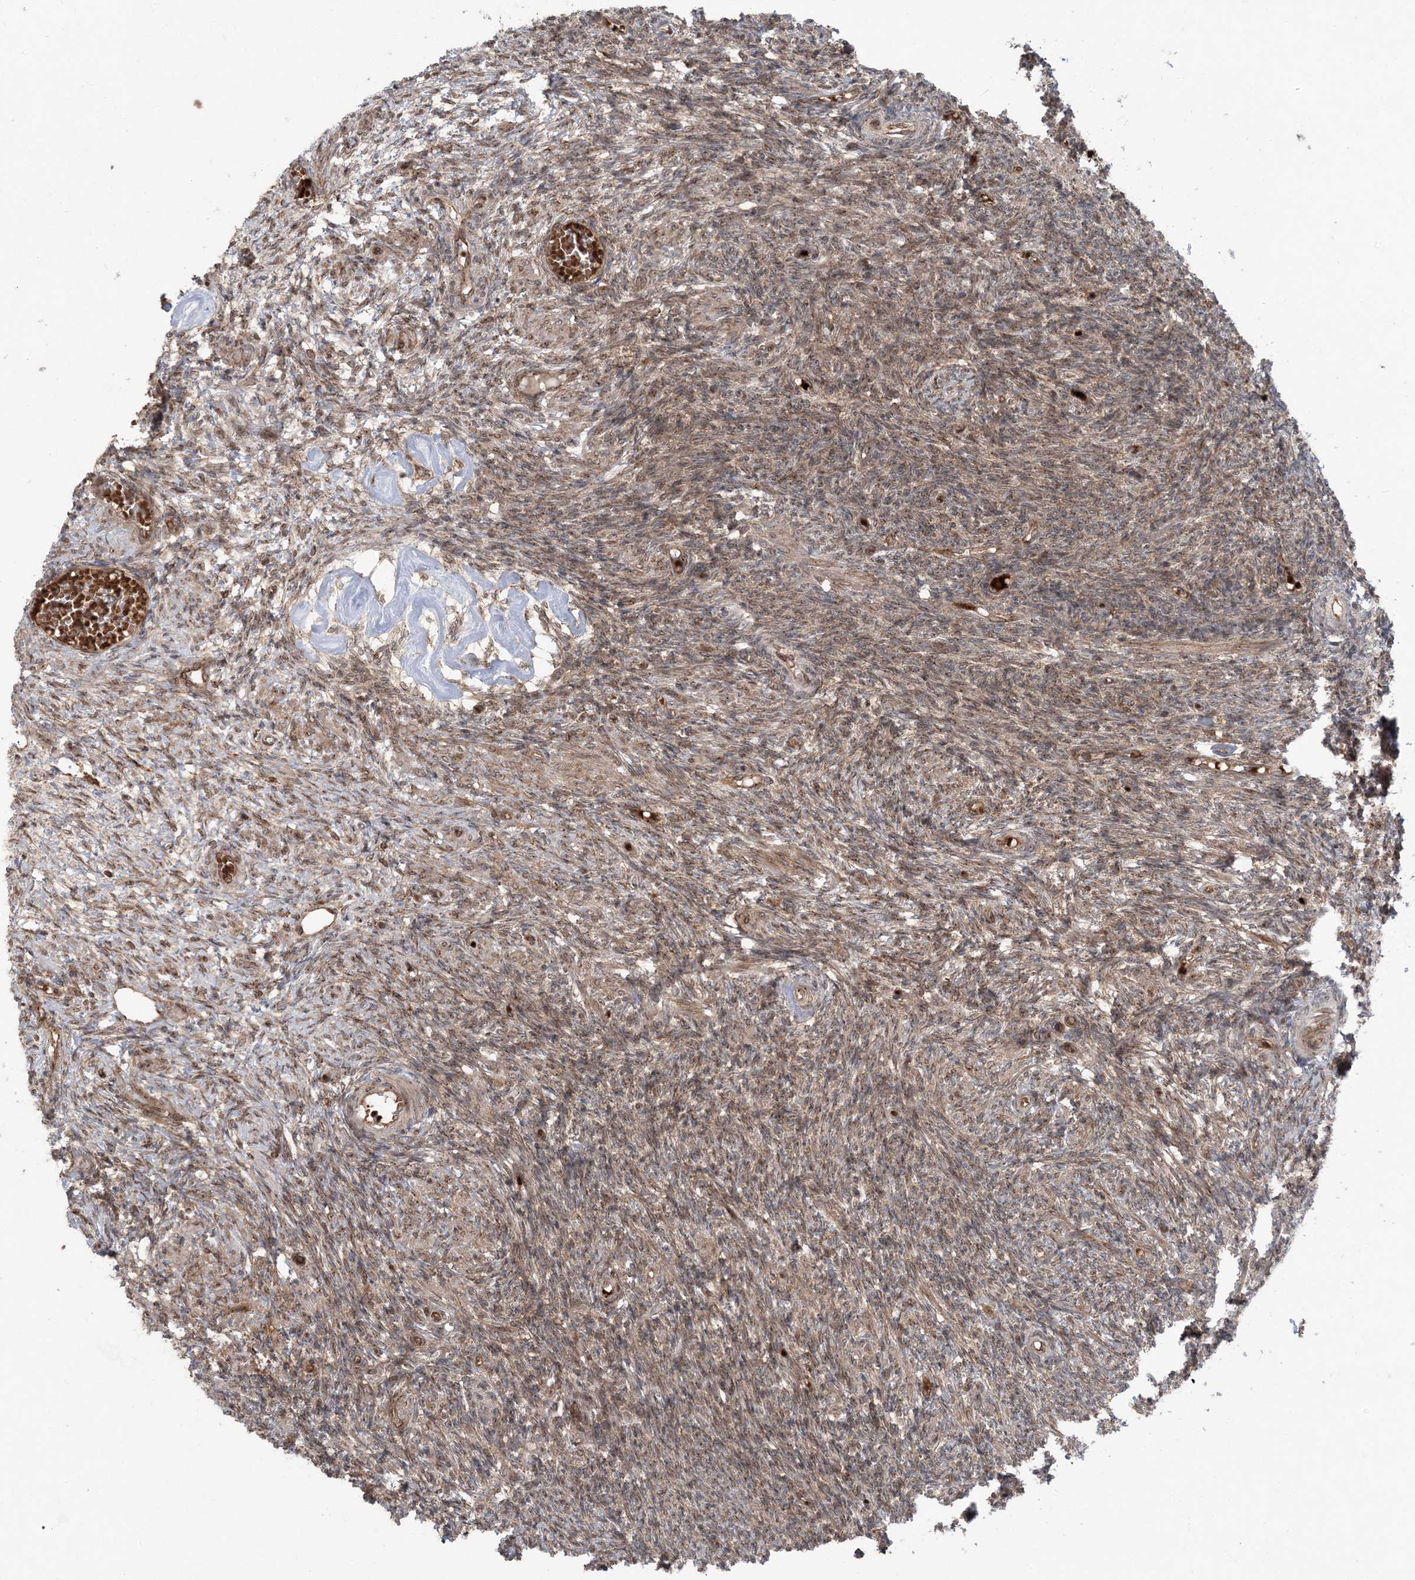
{"staining": {"intensity": "moderate", "quantity": ">75%", "location": "cytoplasmic/membranous"}, "tissue": "ovary", "cell_type": "Ovarian stroma cells", "image_type": "normal", "snomed": [{"axis": "morphology", "description": "Normal tissue, NOS"}, {"axis": "topography", "description": "Ovary"}], "caption": "Immunohistochemistry of unremarkable human ovary exhibits medium levels of moderate cytoplasmic/membranous positivity in approximately >75% of ovarian stroma cells.", "gene": "DDX19B", "patient": {"sex": "female", "age": 27}}